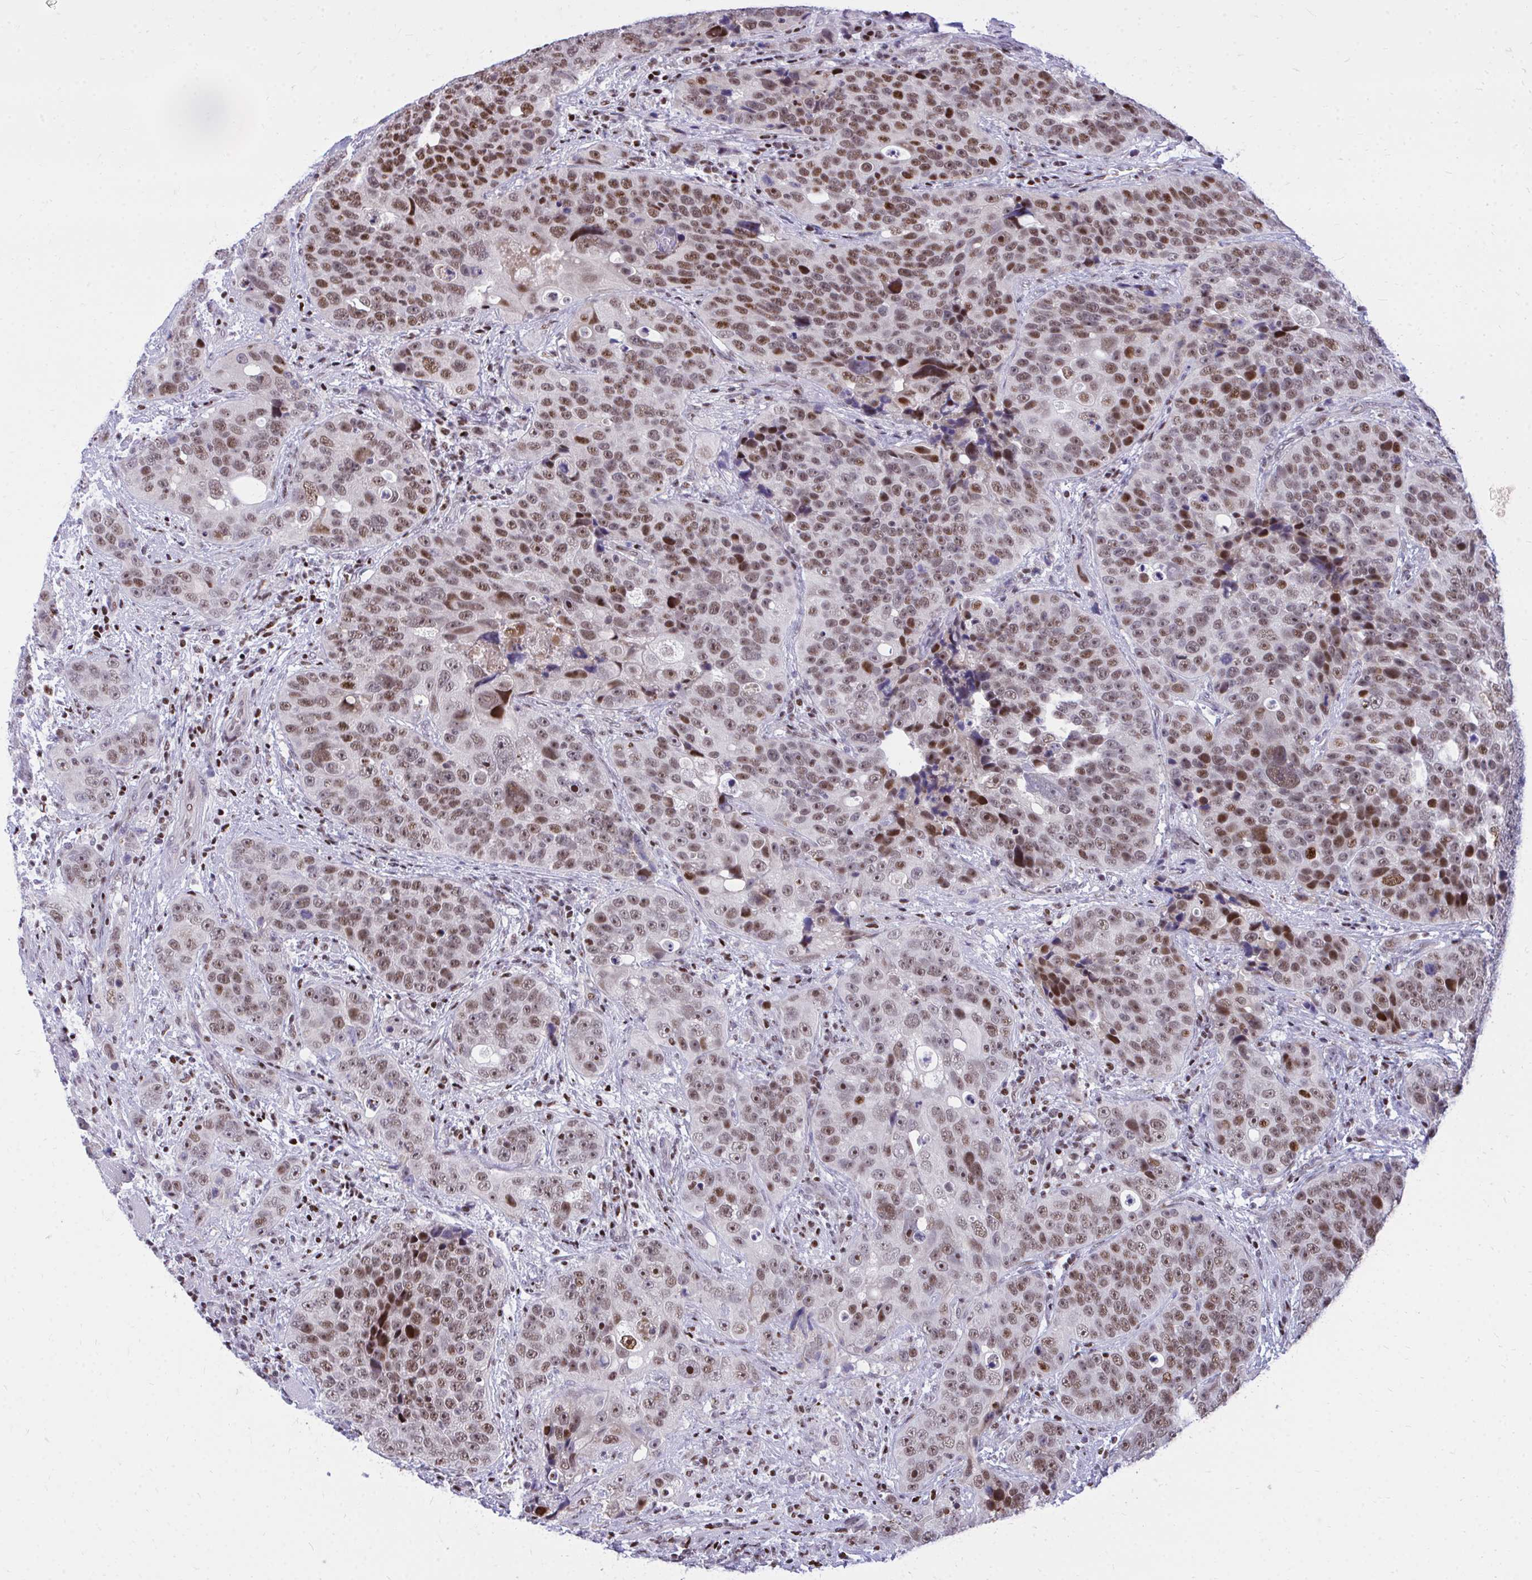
{"staining": {"intensity": "strong", "quantity": ">75%", "location": "nuclear"}, "tissue": "urothelial cancer", "cell_type": "Tumor cells", "image_type": "cancer", "snomed": [{"axis": "morphology", "description": "Urothelial carcinoma, NOS"}, {"axis": "topography", "description": "Urinary bladder"}], "caption": "Tumor cells display strong nuclear positivity in approximately >75% of cells in transitional cell carcinoma.", "gene": "C14orf39", "patient": {"sex": "male", "age": 52}}